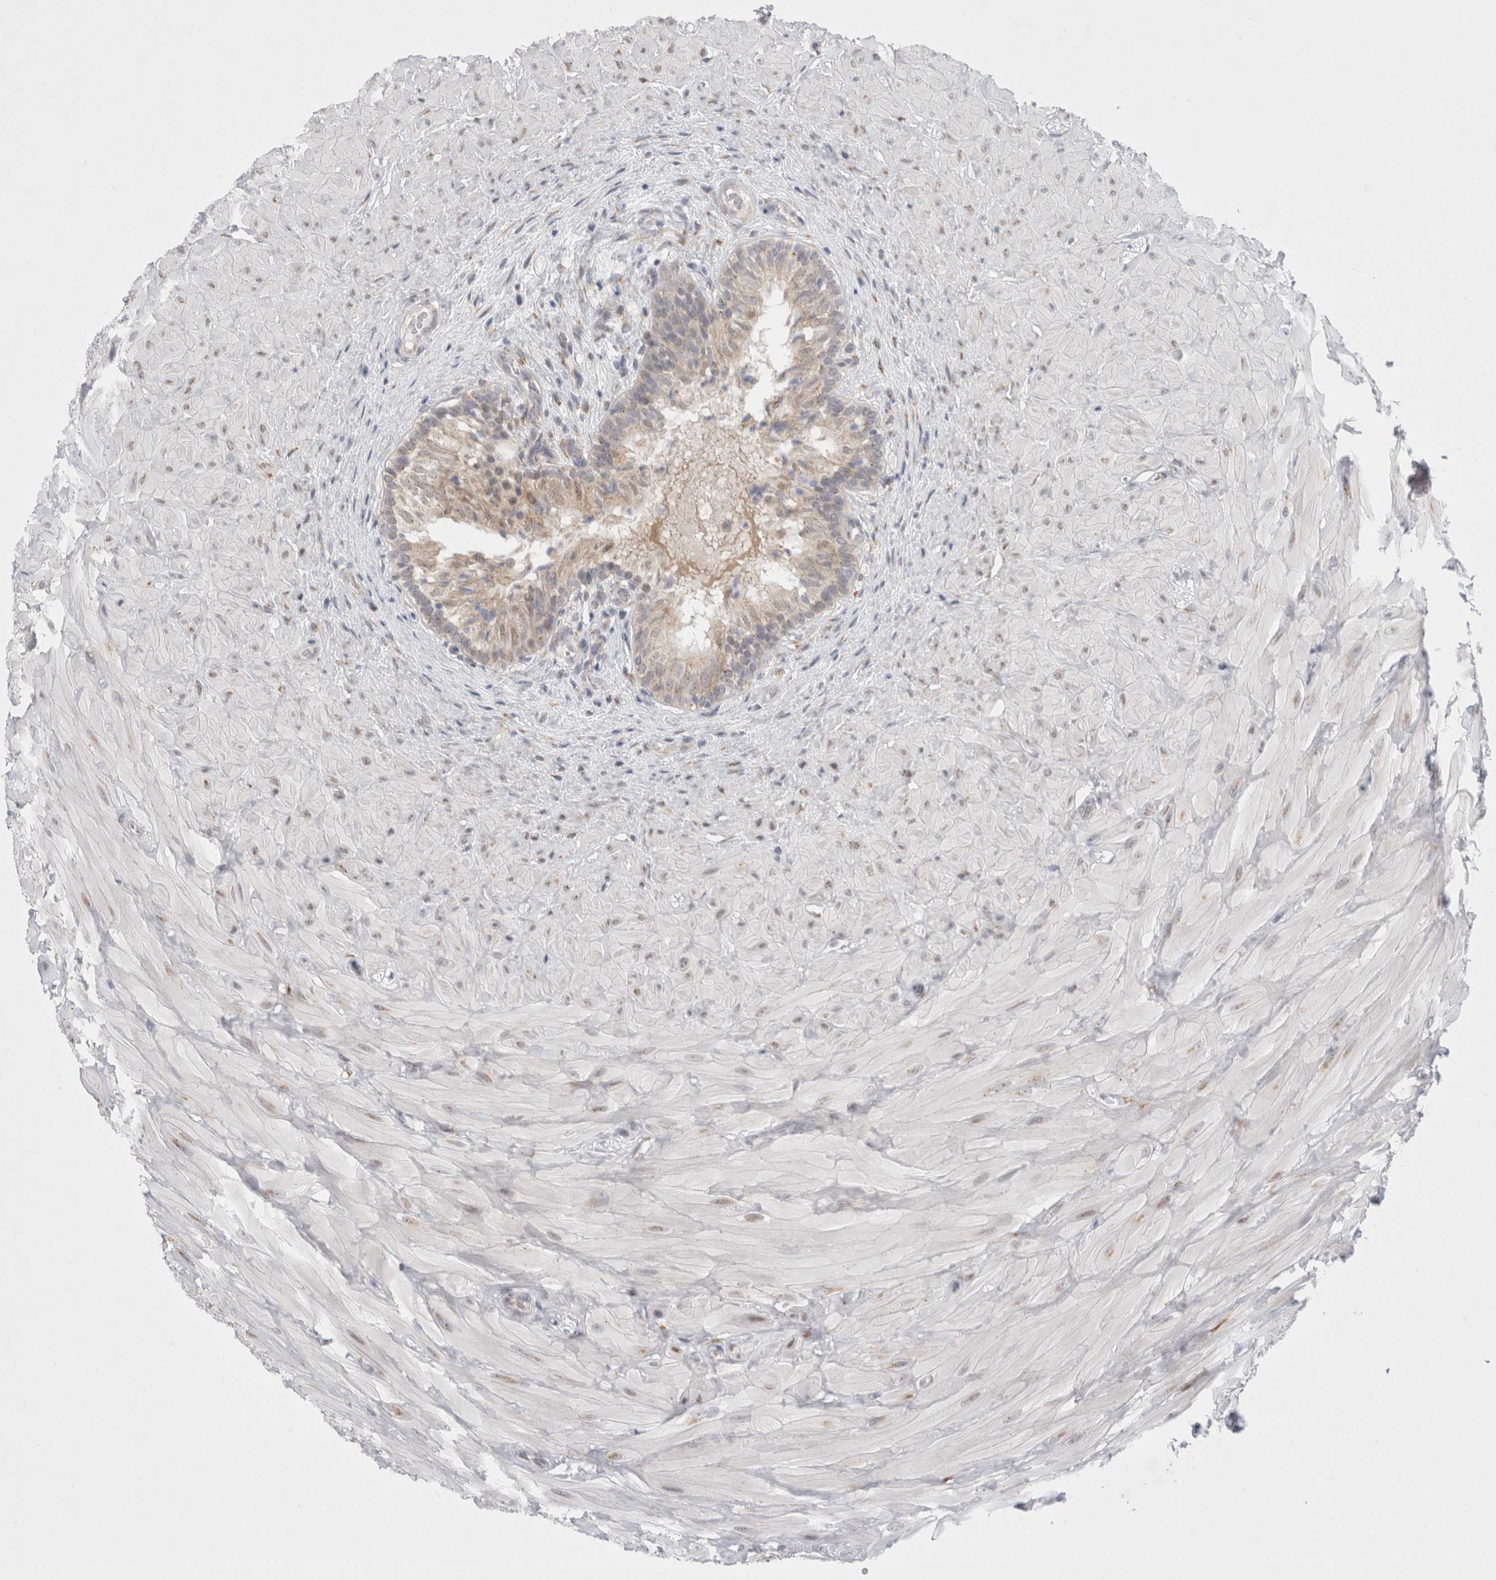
{"staining": {"intensity": "weak", "quantity": "25%-75%", "location": "cytoplasmic/membranous"}, "tissue": "epididymis", "cell_type": "Glandular cells", "image_type": "normal", "snomed": [{"axis": "morphology", "description": "Normal tissue, NOS"}, {"axis": "topography", "description": "Soft tissue"}, {"axis": "topography", "description": "Epididymis"}], "caption": "Protein expression analysis of benign epididymis reveals weak cytoplasmic/membranous staining in about 25%-75% of glandular cells.", "gene": "TRMT1L", "patient": {"sex": "male", "age": 26}}